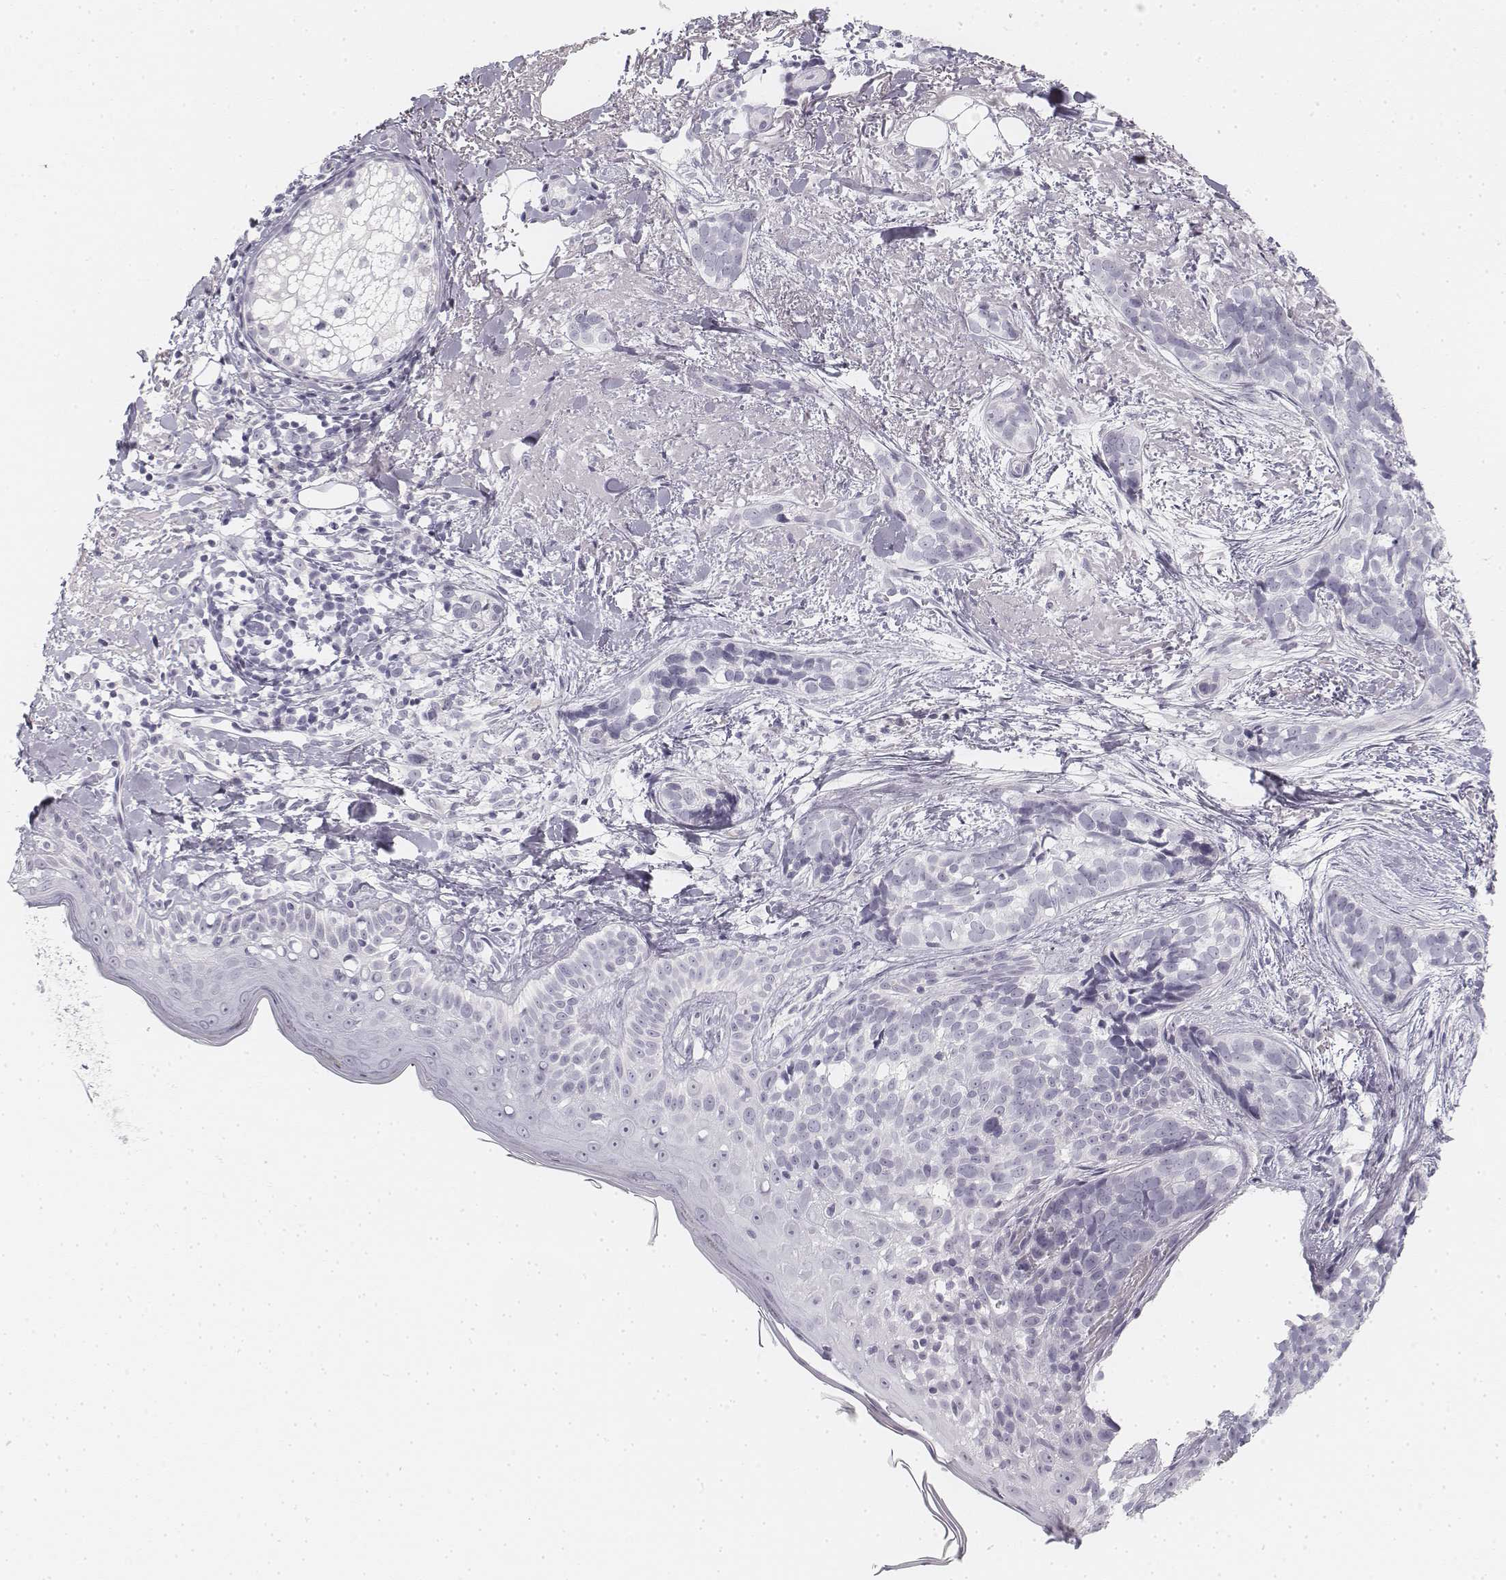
{"staining": {"intensity": "negative", "quantity": "none", "location": "none"}, "tissue": "skin cancer", "cell_type": "Tumor cells", "image_type": "cancer", "snomed": [{"axis": "morphology", "description": "Basal cell carcinoma"}, {"axis": "topography", "description": "Skin"}], "caption": "A high-resolution image shows IHC staining of skin cancer (basal cell carcinoma), which demonstrates no significant positivity in tumor cells.", "gene": "KRT25", "patient": {"sex": "male", "age": 87}}